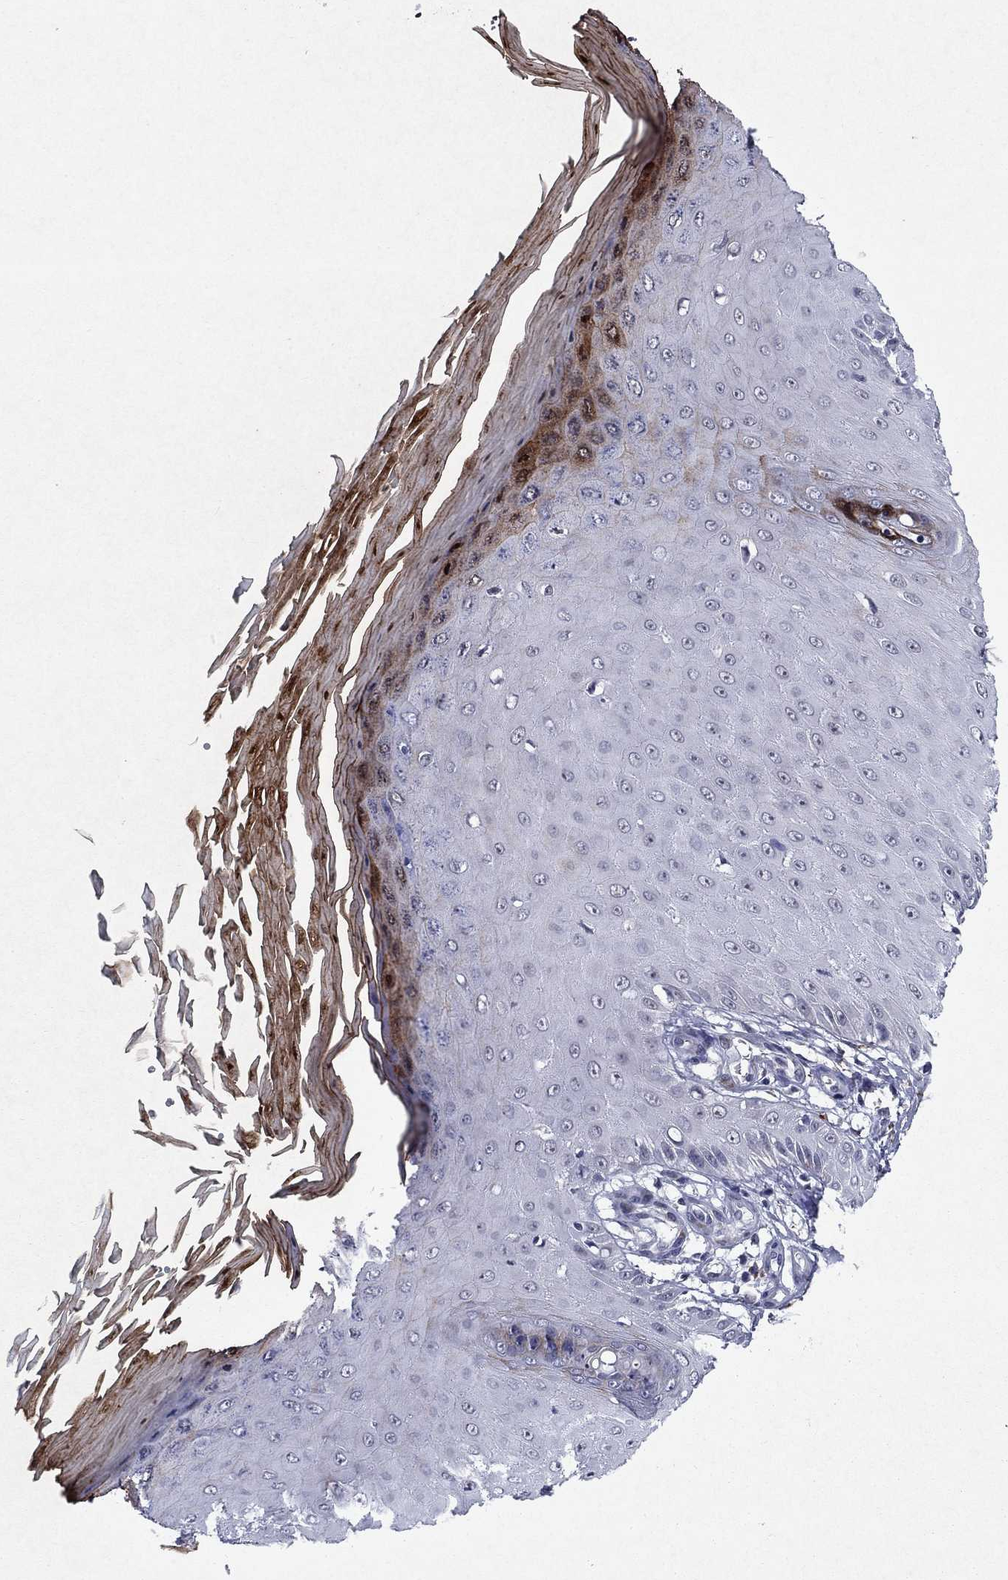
{"staining": {"intensity": "negative", "quantity": "none", "location": "none"}, "tissue": "skin cancer", "cell_type": "Tumor cells", "image_type": "cancer", "snomed": [{"axis": "morphology", "description": "Inflammation, NOS"}, {"axis": "morphology", "description": "Squamous cell carcinoma, NOS"}, {"axis": "topography", "description": "Skin"}], "caption": "This is an immunohistochemistry histopathology image of skin squamous cell carcinoma. There is no positivity in tumor cells.", "gene": "ECM1", "patient": {"sex": "male", "age": 70}}